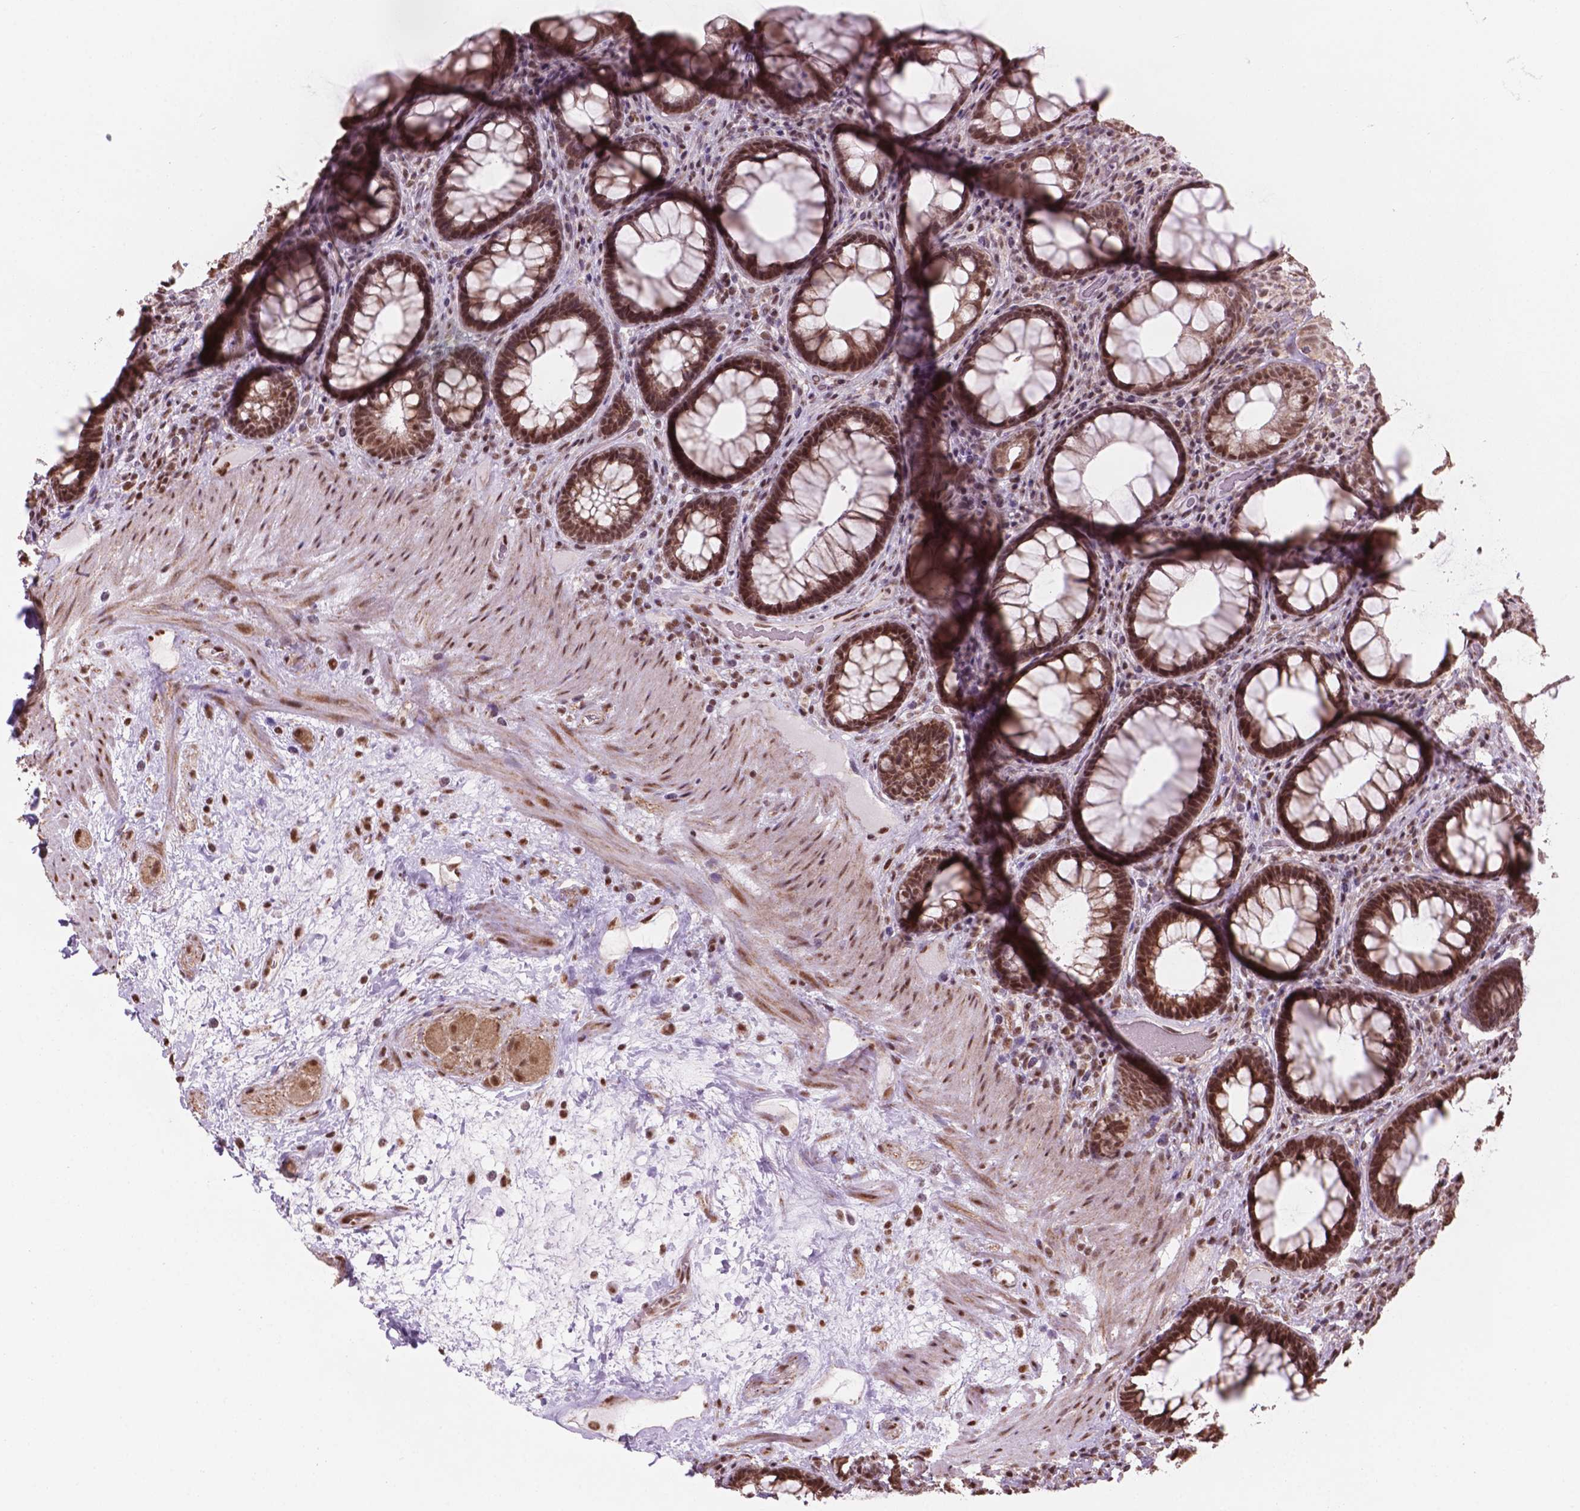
{"staining": {"intensity": "moderate", "quantity": ">75%", "location": "cytoplasmic/membranous,nuclear"}, "tissue": "rectum", "cell_type": "Glandular cells", "image_type": "normal", "snomed": [{"axis": "morphology", "description": "Normal tissue, NOS"}, {"axis": "topography", "description": "Rectum"}], "caption": "The image shows a brown stain indicating the presence of a protein in the cytoplasmic/membranous,nuclear of glandular cells in rectum.", "gene": "NDUFA10", "patient": {"sex": "male", "age": 72}}